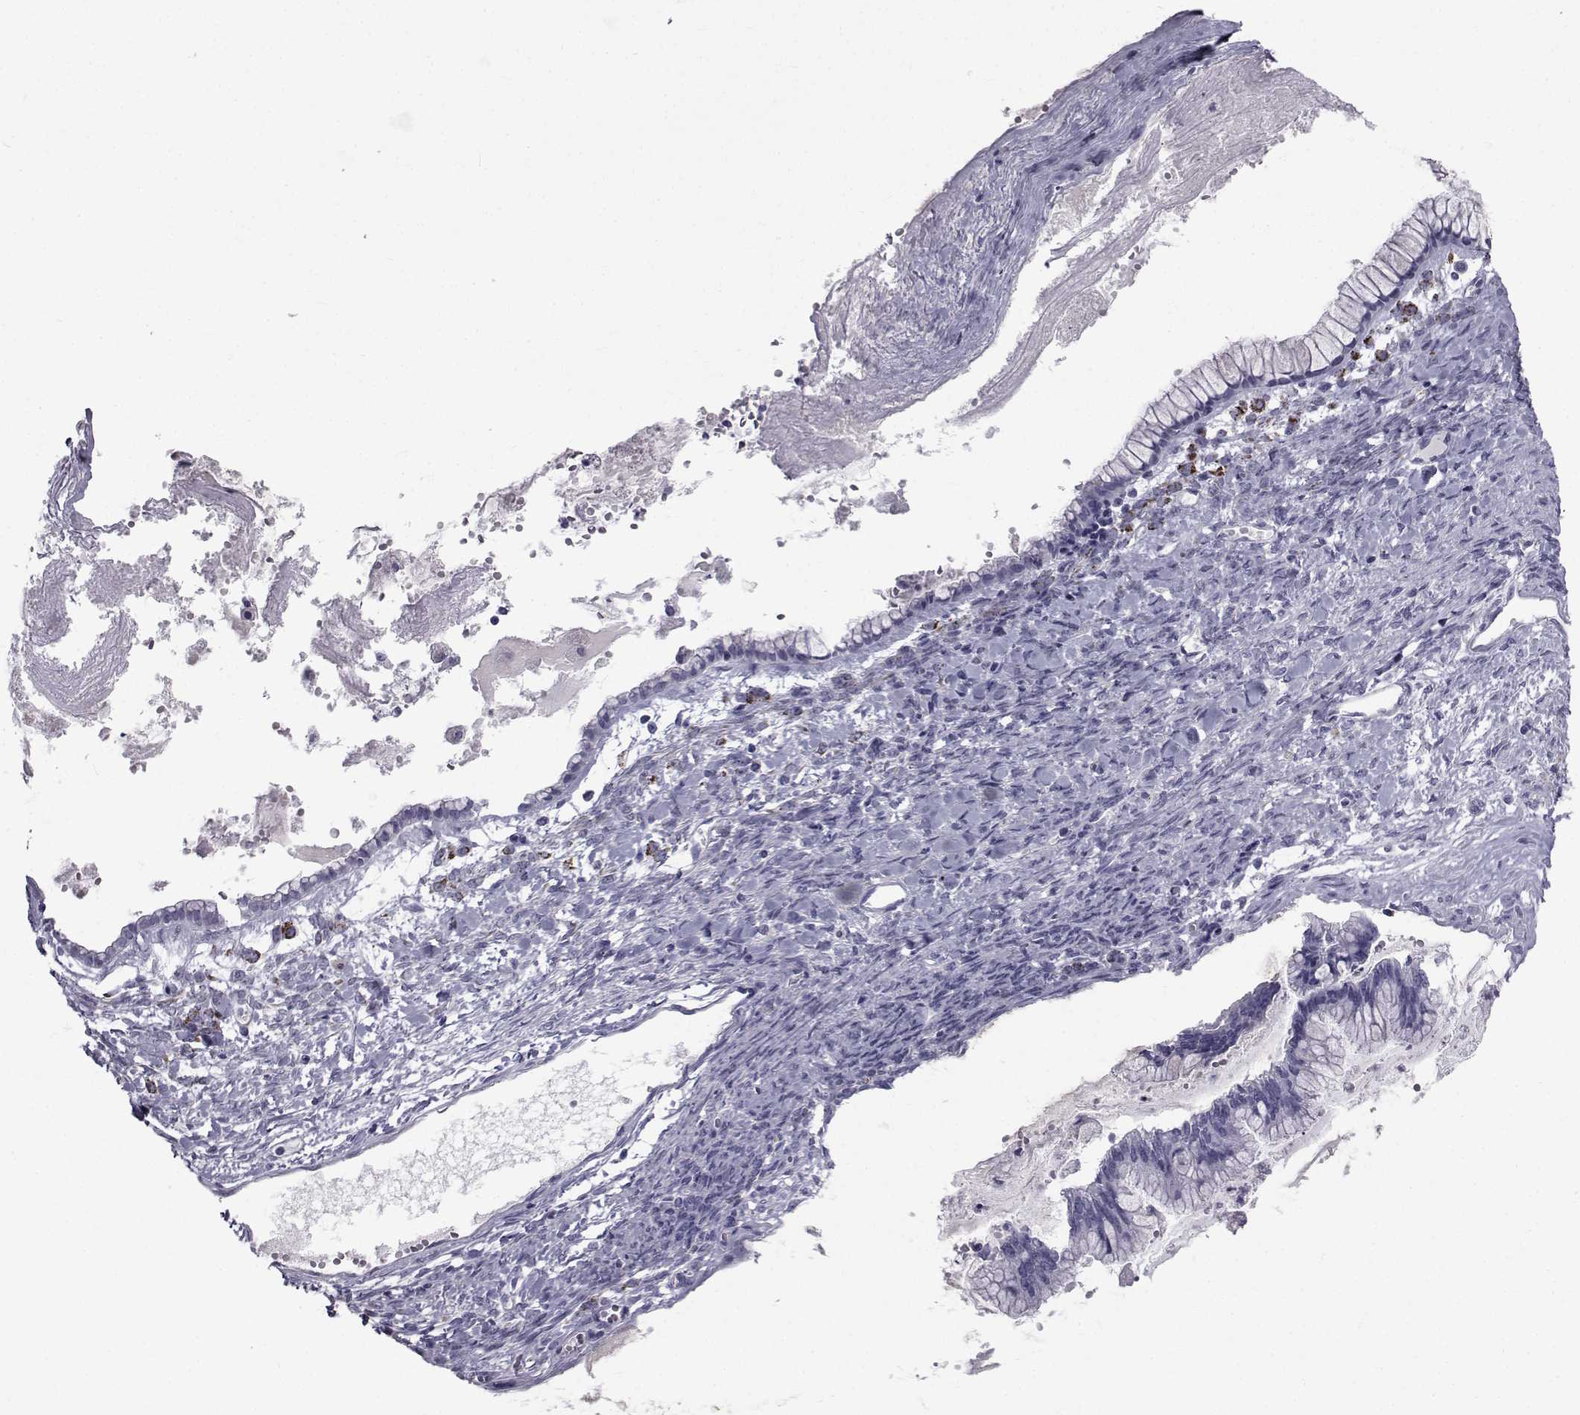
{"staining": {"intensity": "negative", "quantity": "none", "location": "none"}, "tissue": "ovarian cancer", "cell_type": "Tumor cells", "image_type": "cancer", "snomed": [{"axis": "morphology", "description": "Cystadenocarcinoma, mucinous, NOS"}, {"axis": "topography", "description": "Ovary"}], "caption": "Ovarian cancer (mucinous cystadenocarcinoma) was stained to show a protein in brown. There is no significant staining in tumor cells.", "gene": "FDXR", "patient": {"sex": "female", "age": 67}}